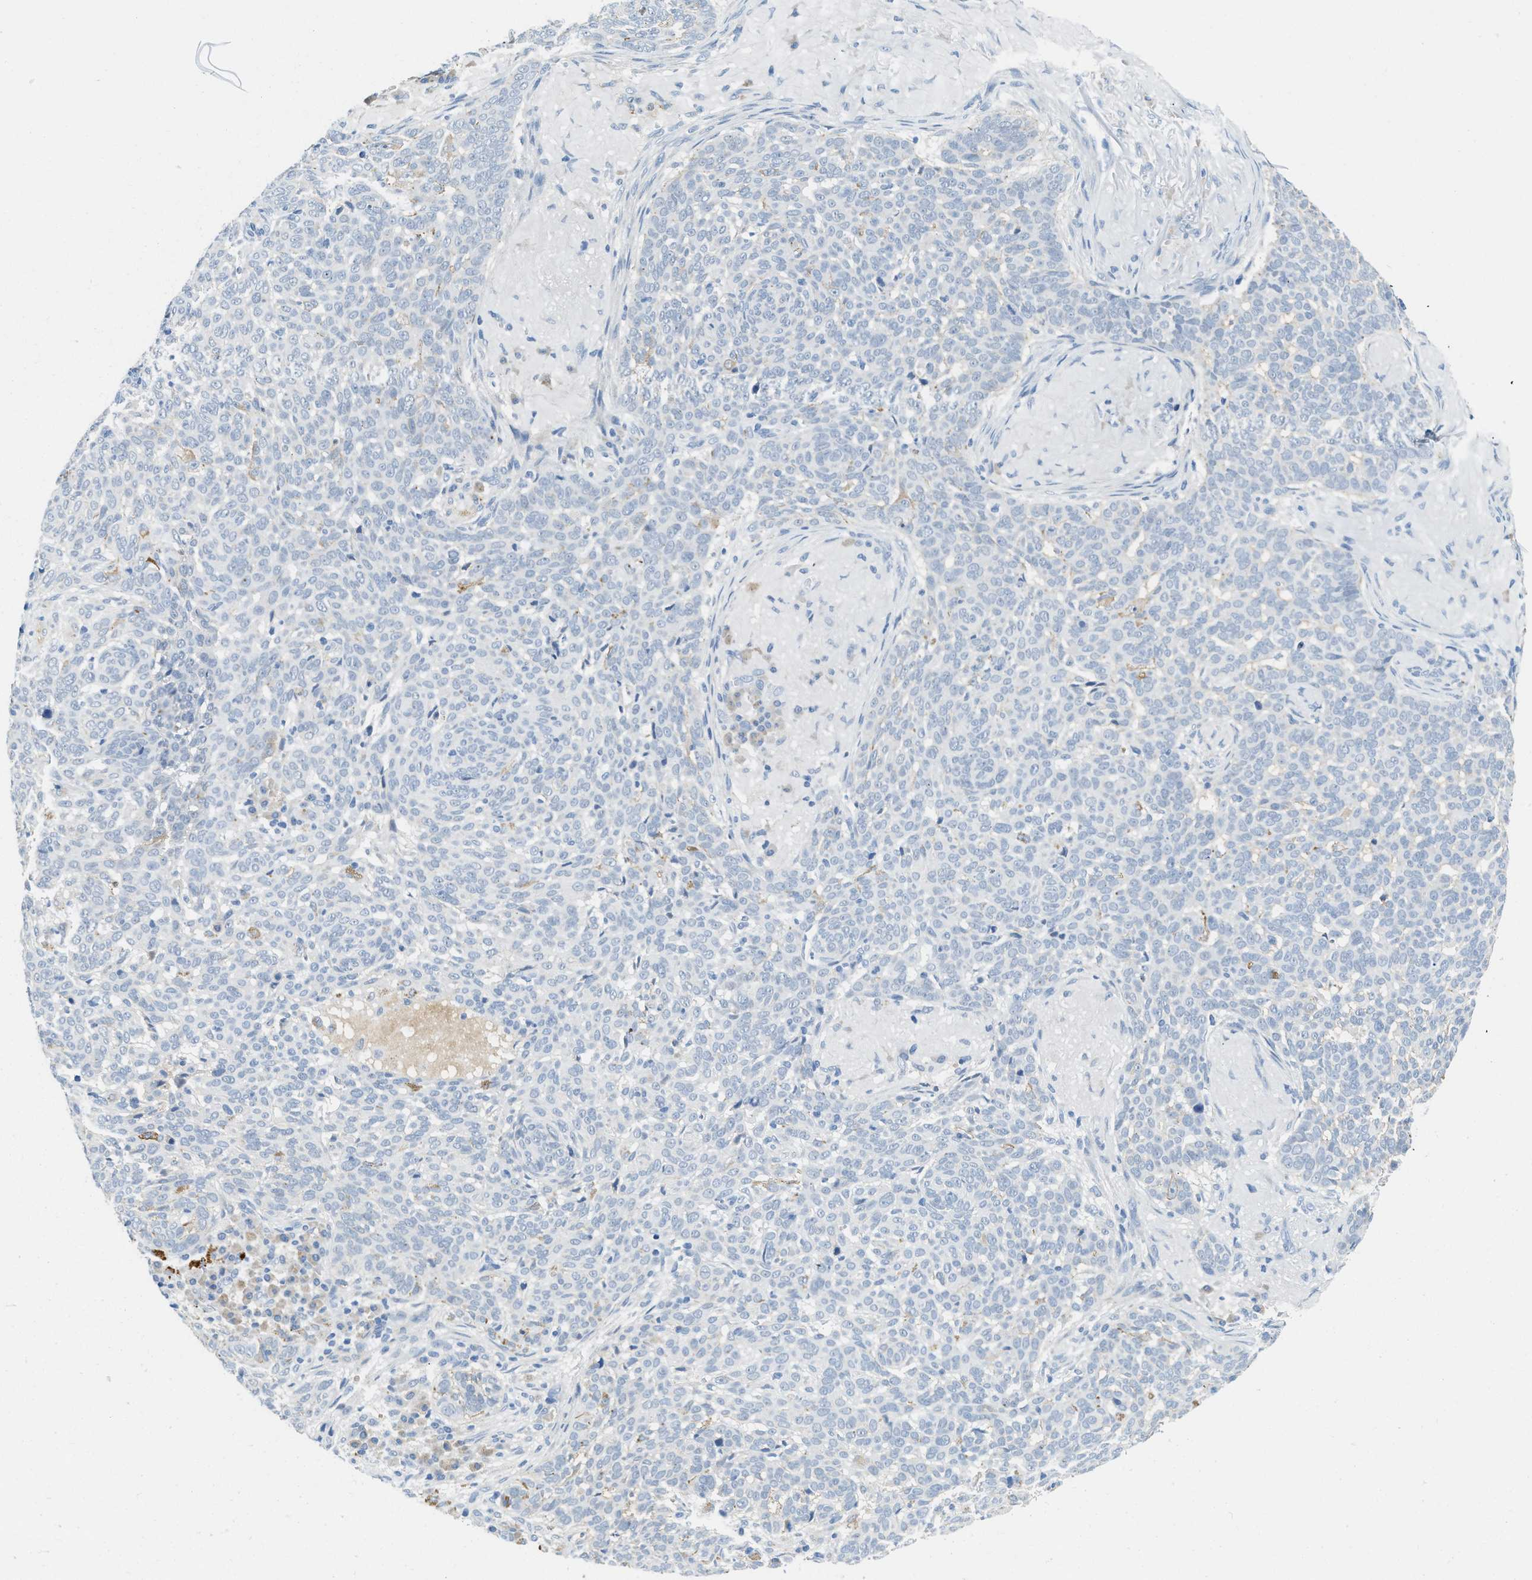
{"staining": {"intensity": "negative", "quantity": "none", "location": "none"}, "tissue": "skin cancer", "cell_type": "Tumor cells", "image_type": "cancer", "snomed": [{"axis": "morphology", "description": "Basal cell carcinoma"}, {"axis": "topography", "description": "Skin"}], "caption": "High power microscopy image of an IHC image of basal cell carcinoma (skin), revealing no significant staining in tumor cells.", "gene": "TSPAN3", "patient": {"sex": "male", "age": 85}}